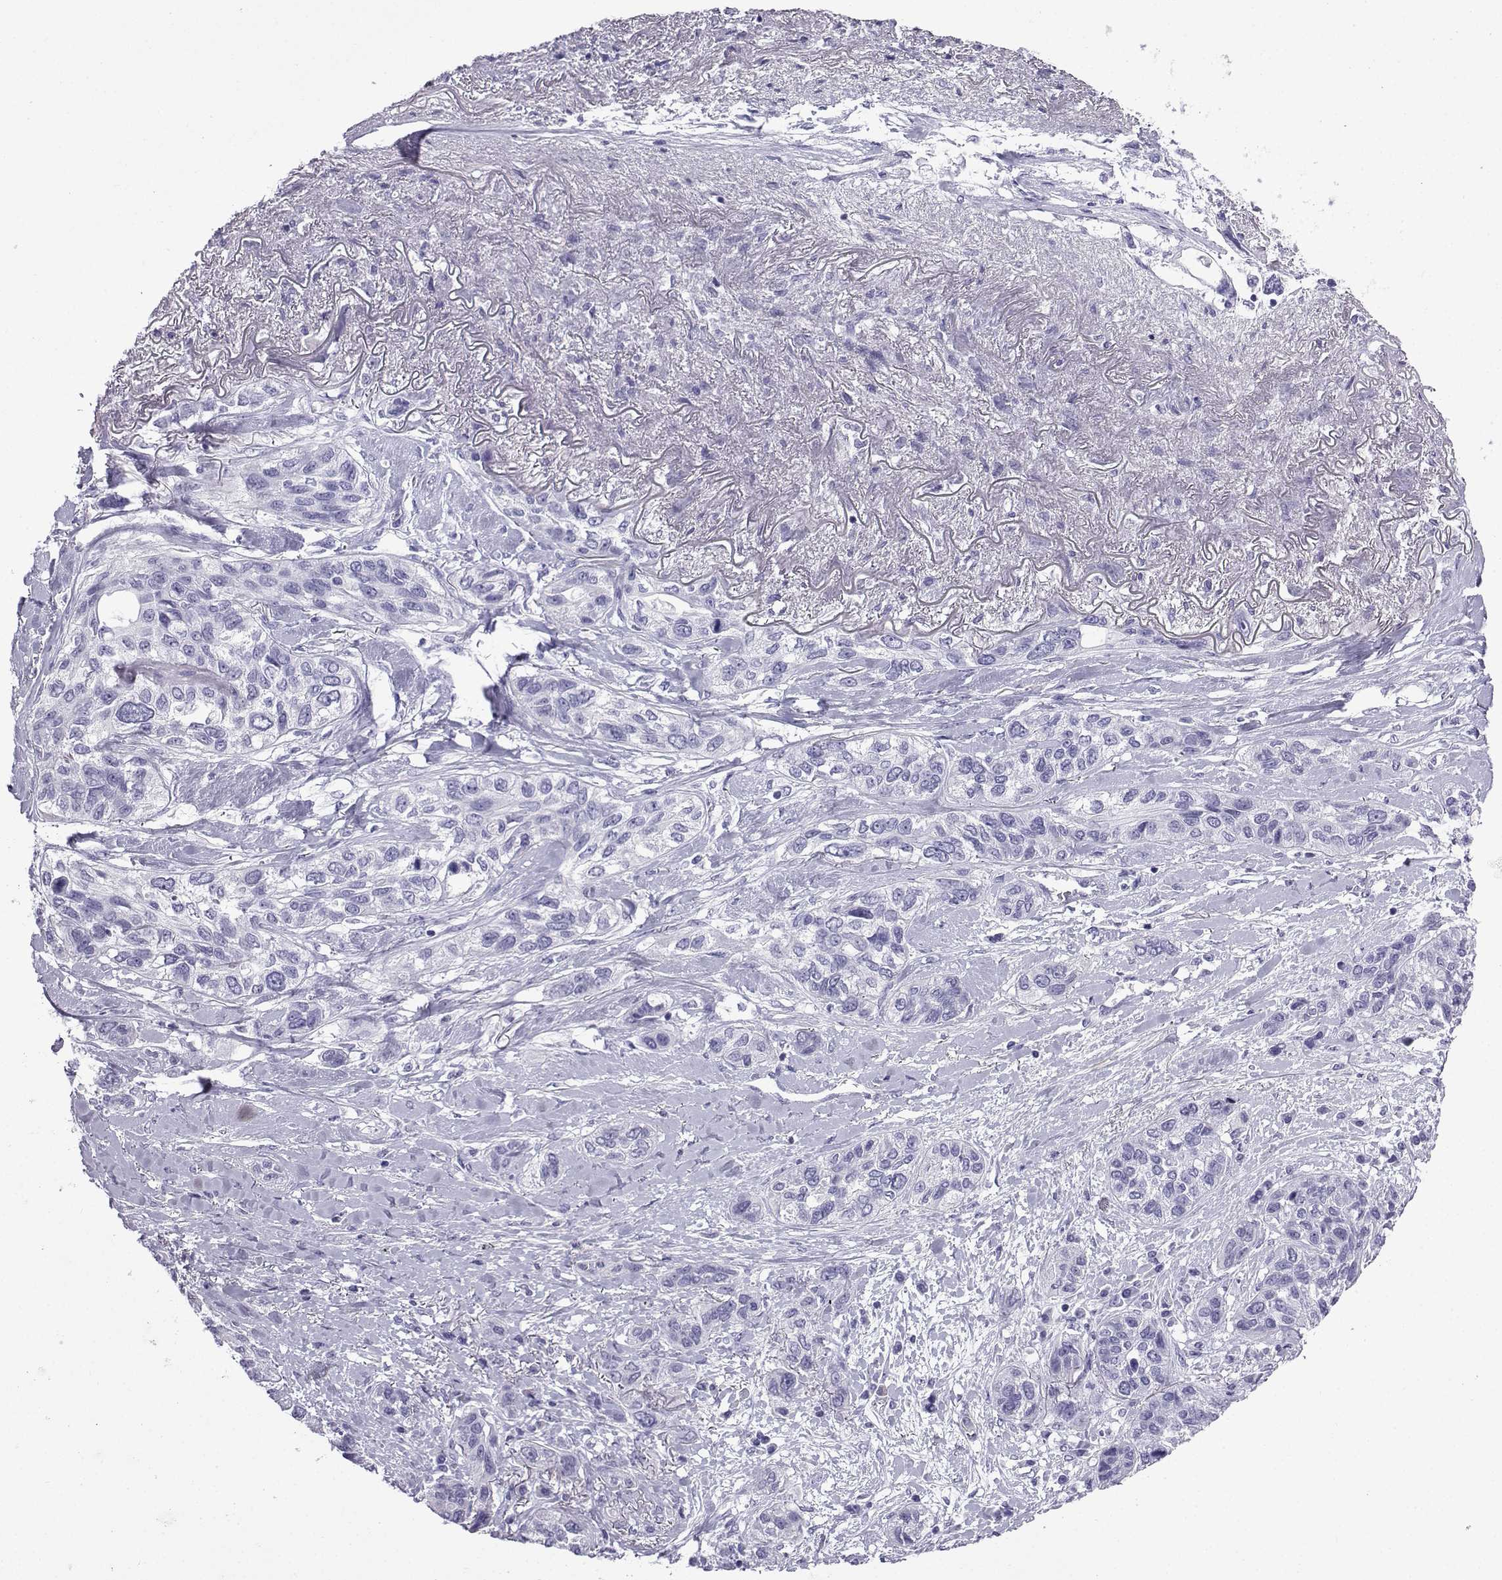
{"staining": {"intensity": "negative", "quantity": "none", "location": "none"}, "tissue": "lung cancer", "cell_type": "Tumor cells", "image_type": "cancer", "snomed": [{"axis": "morphology", "description": "Squamous cell carcinoma, NOS"}, {"axis": "topography", "description": "Lung"}], "caption": "Lung cancer (squamous cell carcinoma) was stained to show a protein in brown. There is no significant expression in tumor cells.", "gene": "KCNF1", "patient": {"sex": "female", "age": 70}}